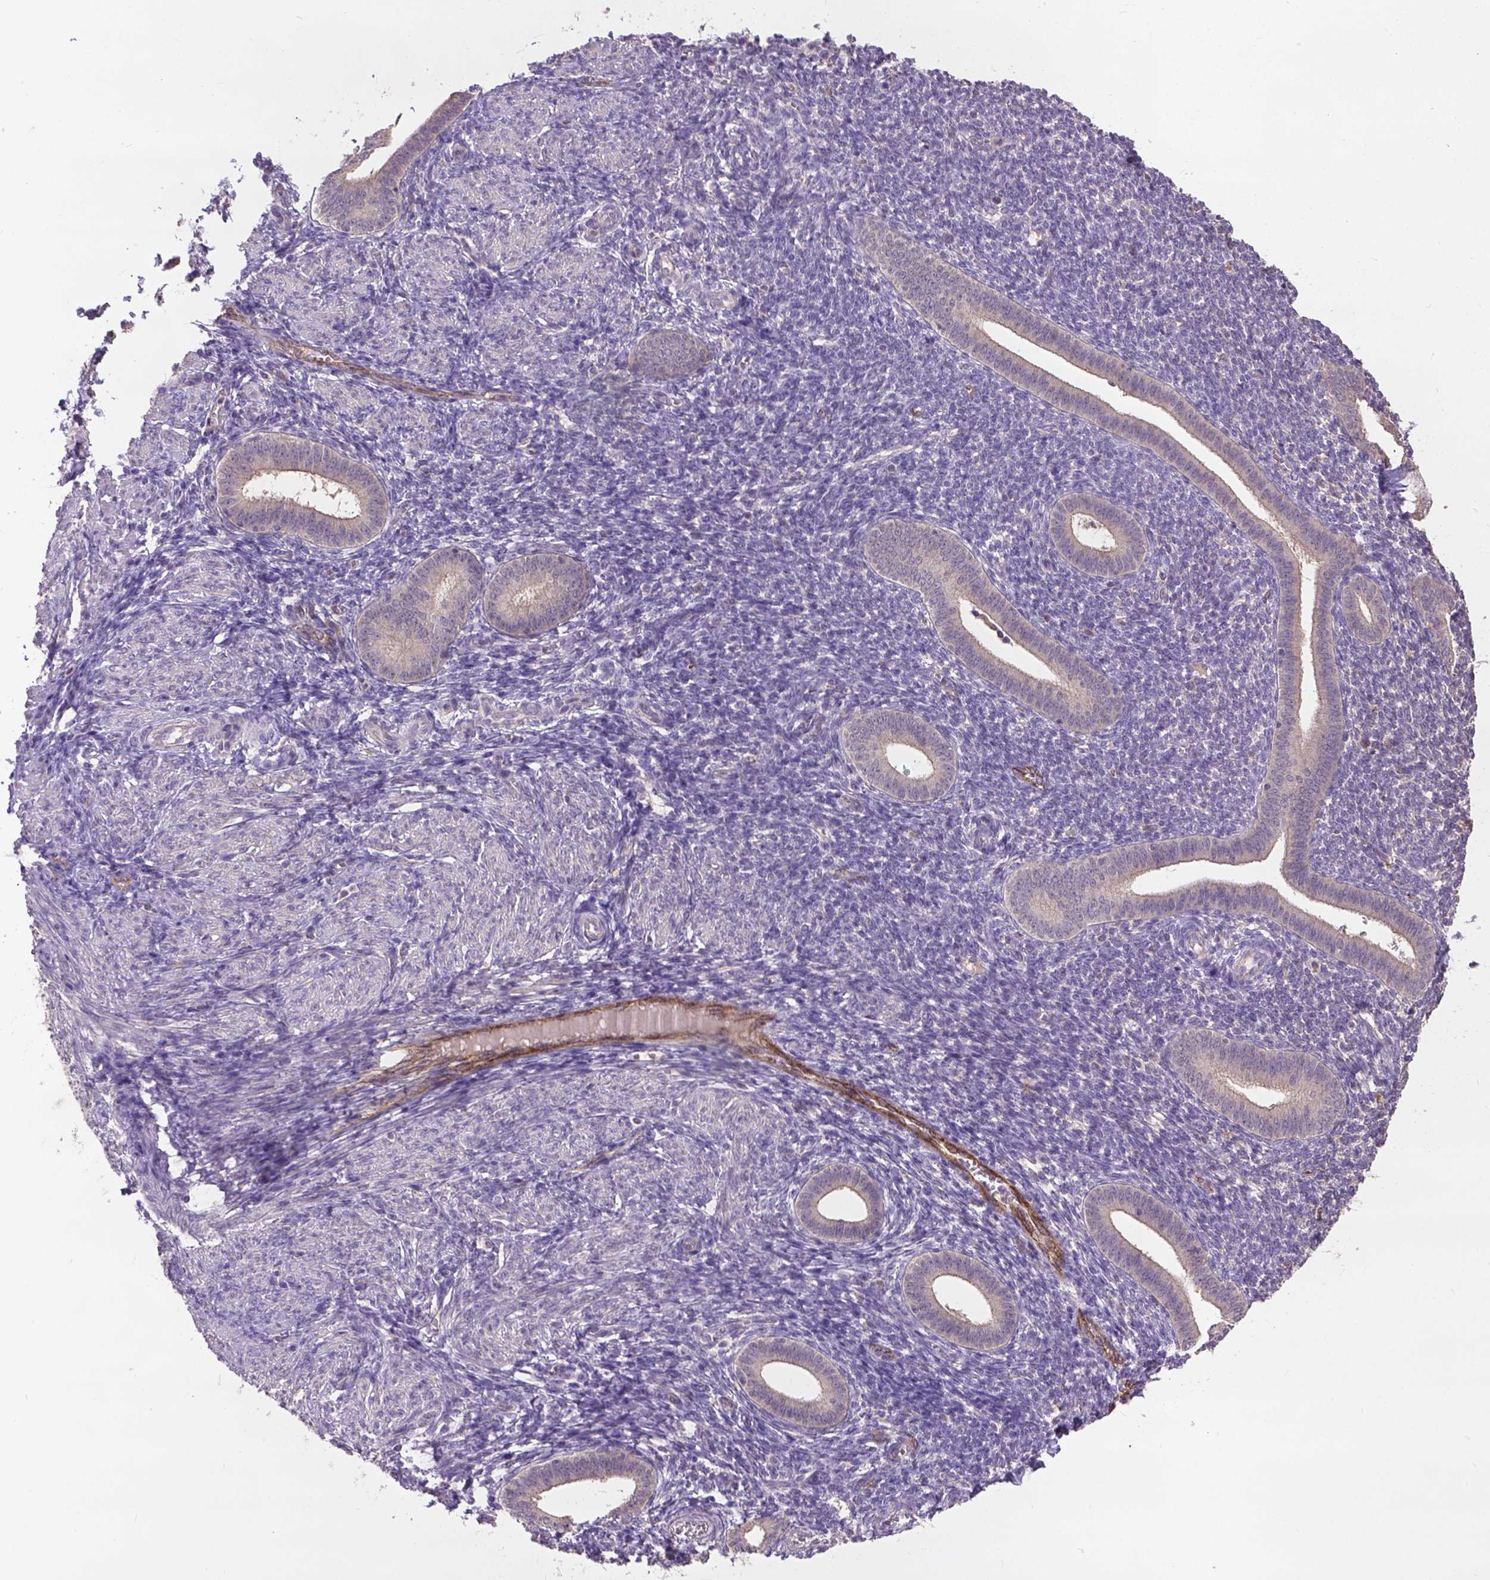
{"staining": {"intensity": "negative", "quantity": "none", "location": "none"}, "tissue": "endometrium", "cell_type": "Cells in endometrial stroma", "image_type": "normal", "snomed": [{"axis": "morphology", "description": "Normal tissue, NOS"}, {"axis": "topography", "description": "Endometrium"}], "caption": "Histopathology image shows no protein staining in cells in endometrial stroma of unremarkable endometrium. (Immunohistochemistry (ihc), brightfield microscopy, high magnification).", "gene": "ZNF337", "patient": {"sex": "female", "age": 25}}